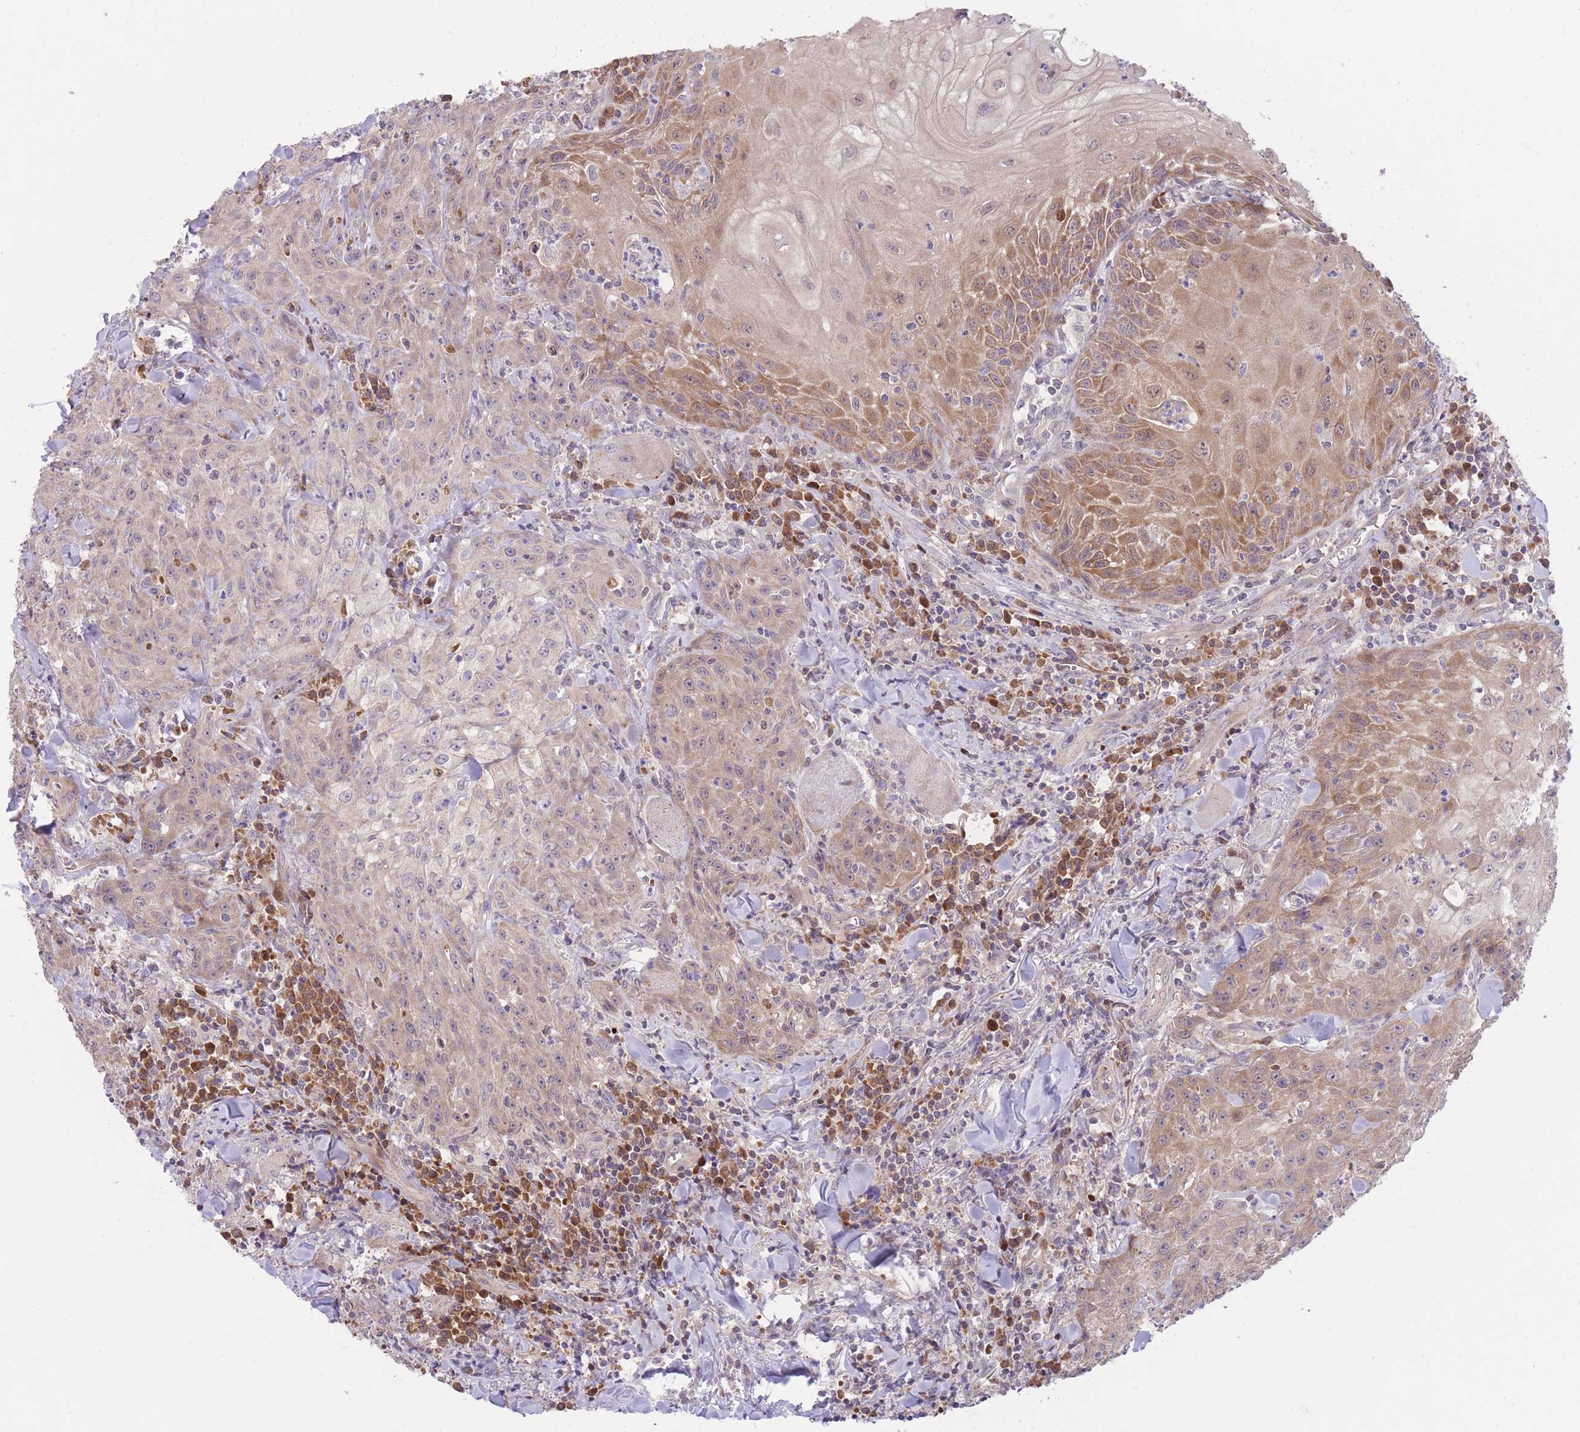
{"staining": {"intensity": "moderate", "quantity": "25%-75%", "location": "cytoplasmic/membranous"}, "tissue": "head and neck cancer", "cell_type": "Tumor cells", "image_type": "cancer", "snomed": [{"axis": "morphology", "description": "Normal tissue, NOS"}, {"axis": "morphology", "description": "Squamous cell carcinoma, NOS"}, {"axis": "topography", "description": "Oral tissue"}, {"axis": "topography", "description": "Head-Neck"}], "caption": "Protein staining reveals moderate cytoplasmic/membranous positivity in approximately 25%-75% of tumor cells in head and neck cancer (squamous cell carcinoma). (DAB (3,3'-diaminobenzidine) IHC with brightfield microscopy, high magnification).", "gene": "BOLA2B", "patient": {"sex": "female", "age": 70}}